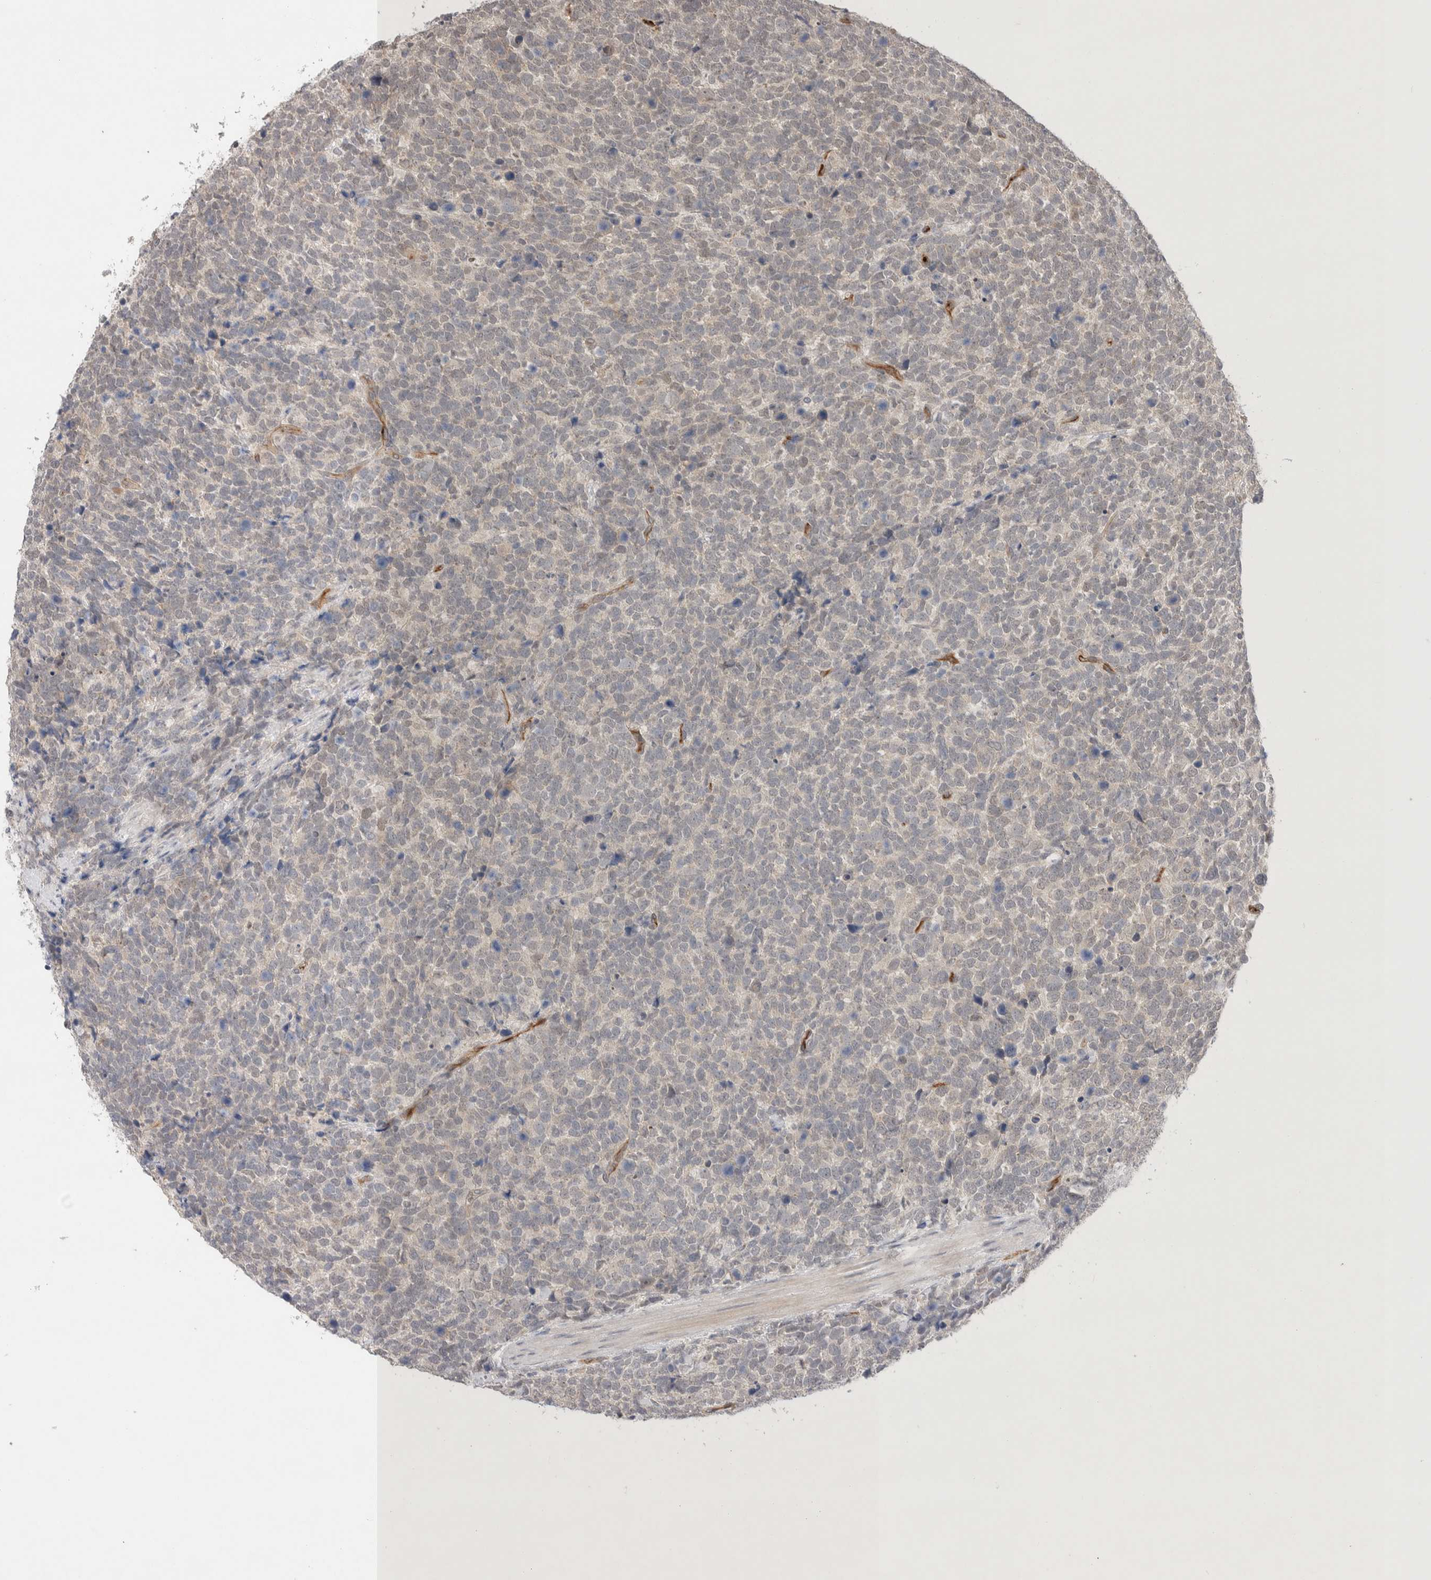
{"staining": {"intensity": "weak", "quantity": "<25%", "location": "nuclear"}, "tissue": "urothelial cancer", "cell_type": "Tumor cells", "image_type": "cancer", "snomed": [{"axis": "morphology", "description": "Urothelial carcinoma, High grade"}, {"axis": "topography", "description": "Urinary bladder"}], "caption": "This is a histopathology image of immunohistochemistry (IHC) staining of high-grade urothelial carcinoma, which shows no expression in tumor cells.", "gene": "ZNF704", "patient": {"sex": "female", "age": 82}}